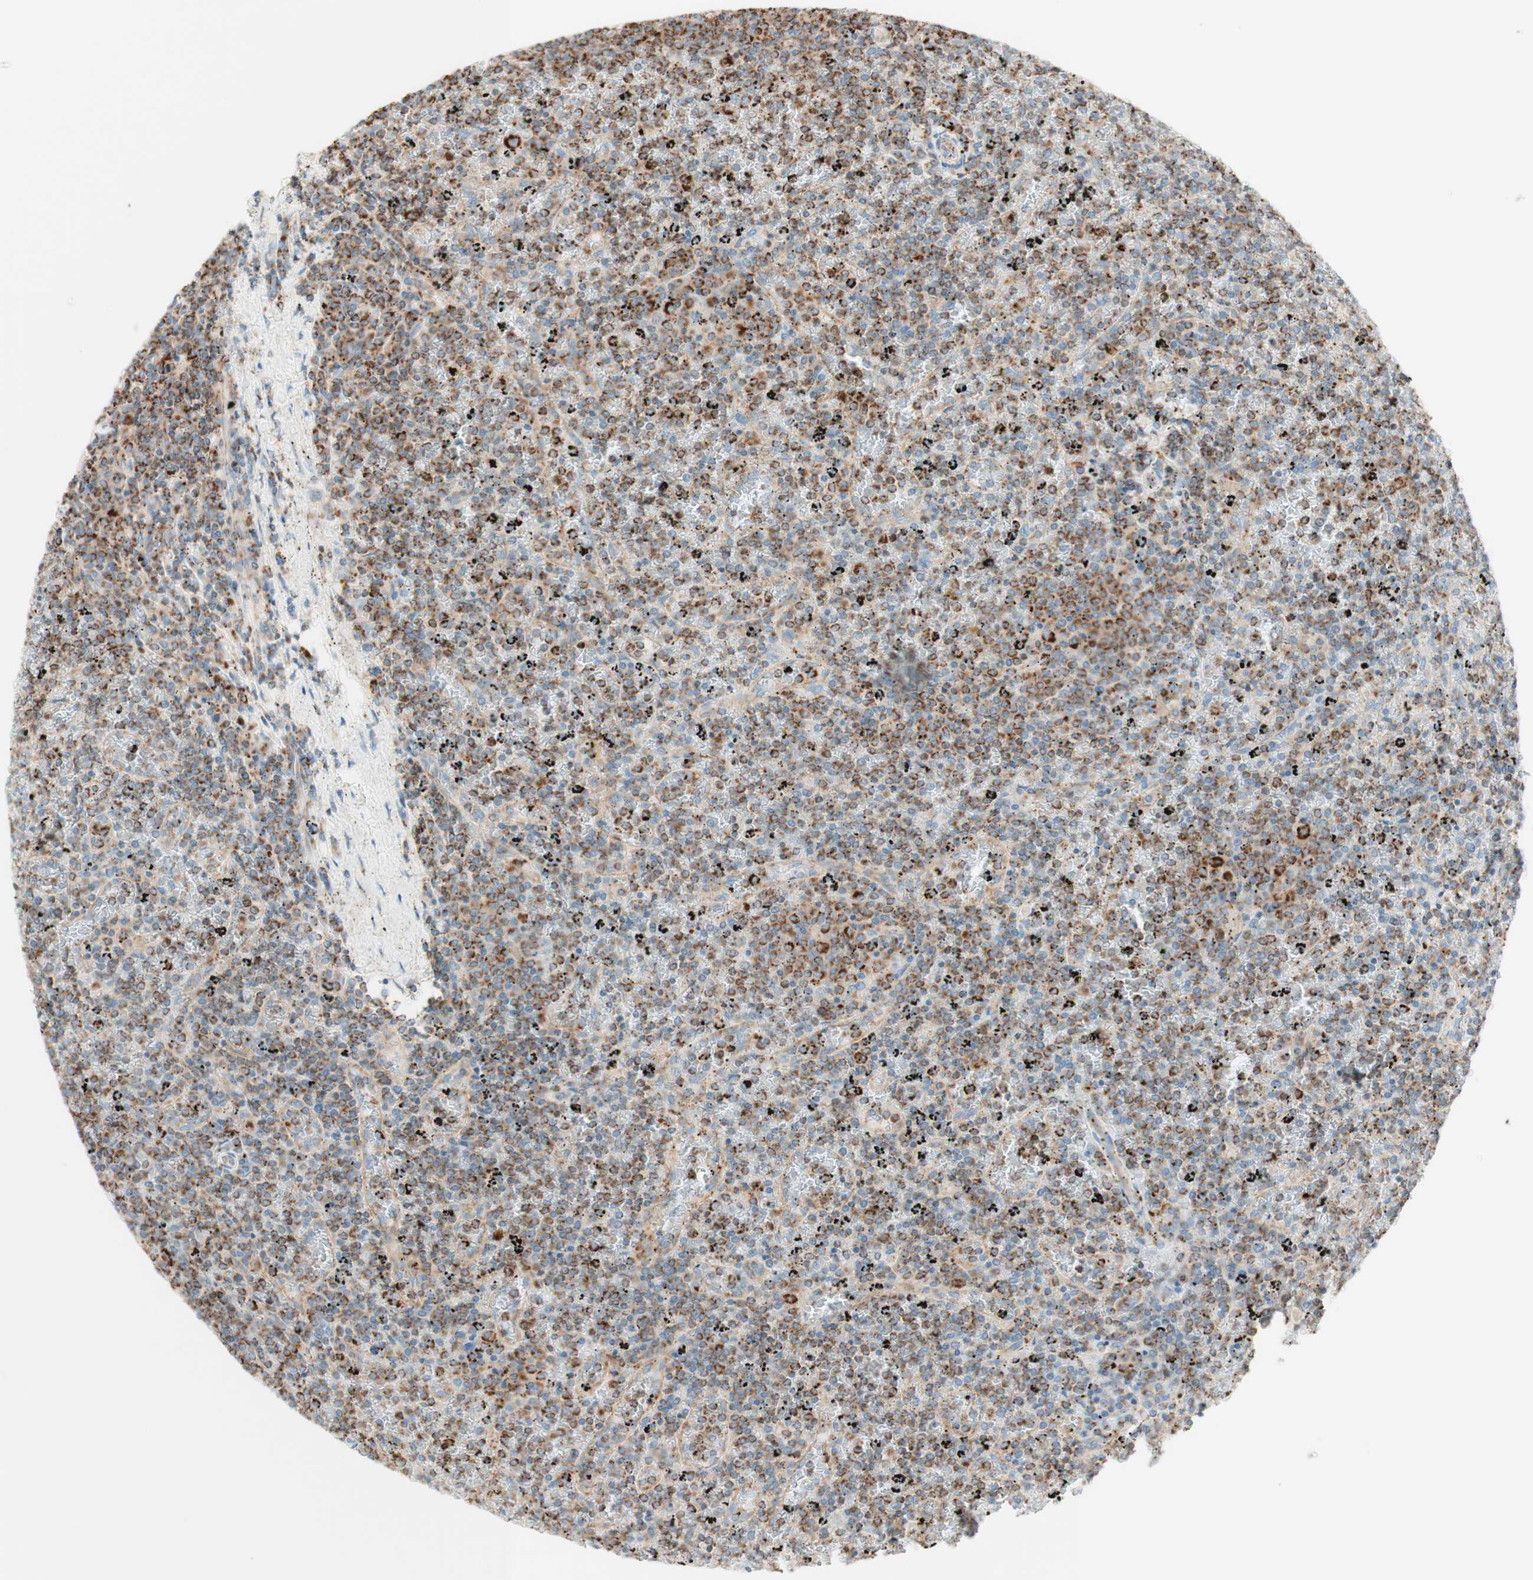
{"staining": {"intensity": "moderate", "quantity": ">75%", "location": "cytoplasmic/membranous"}, "tissue": "lymphoma", "cell_type": "Tumor cells", "image_type": "cancer", "snomed": [{"axis": "morphology", "description": "Malignant lymphoma, non-Hodgkin's type, Low grade"}, {"axis": "topography", "description": "Spleen"}], "caption": "About >75% of tumor cells in lymphoma exhibit moderate cytoplasmic/membranous protein staining as visualized by brown immunohistochemical staining.", "gene": "TOMM20", "patient": {"sex": "female", "age": 77}}